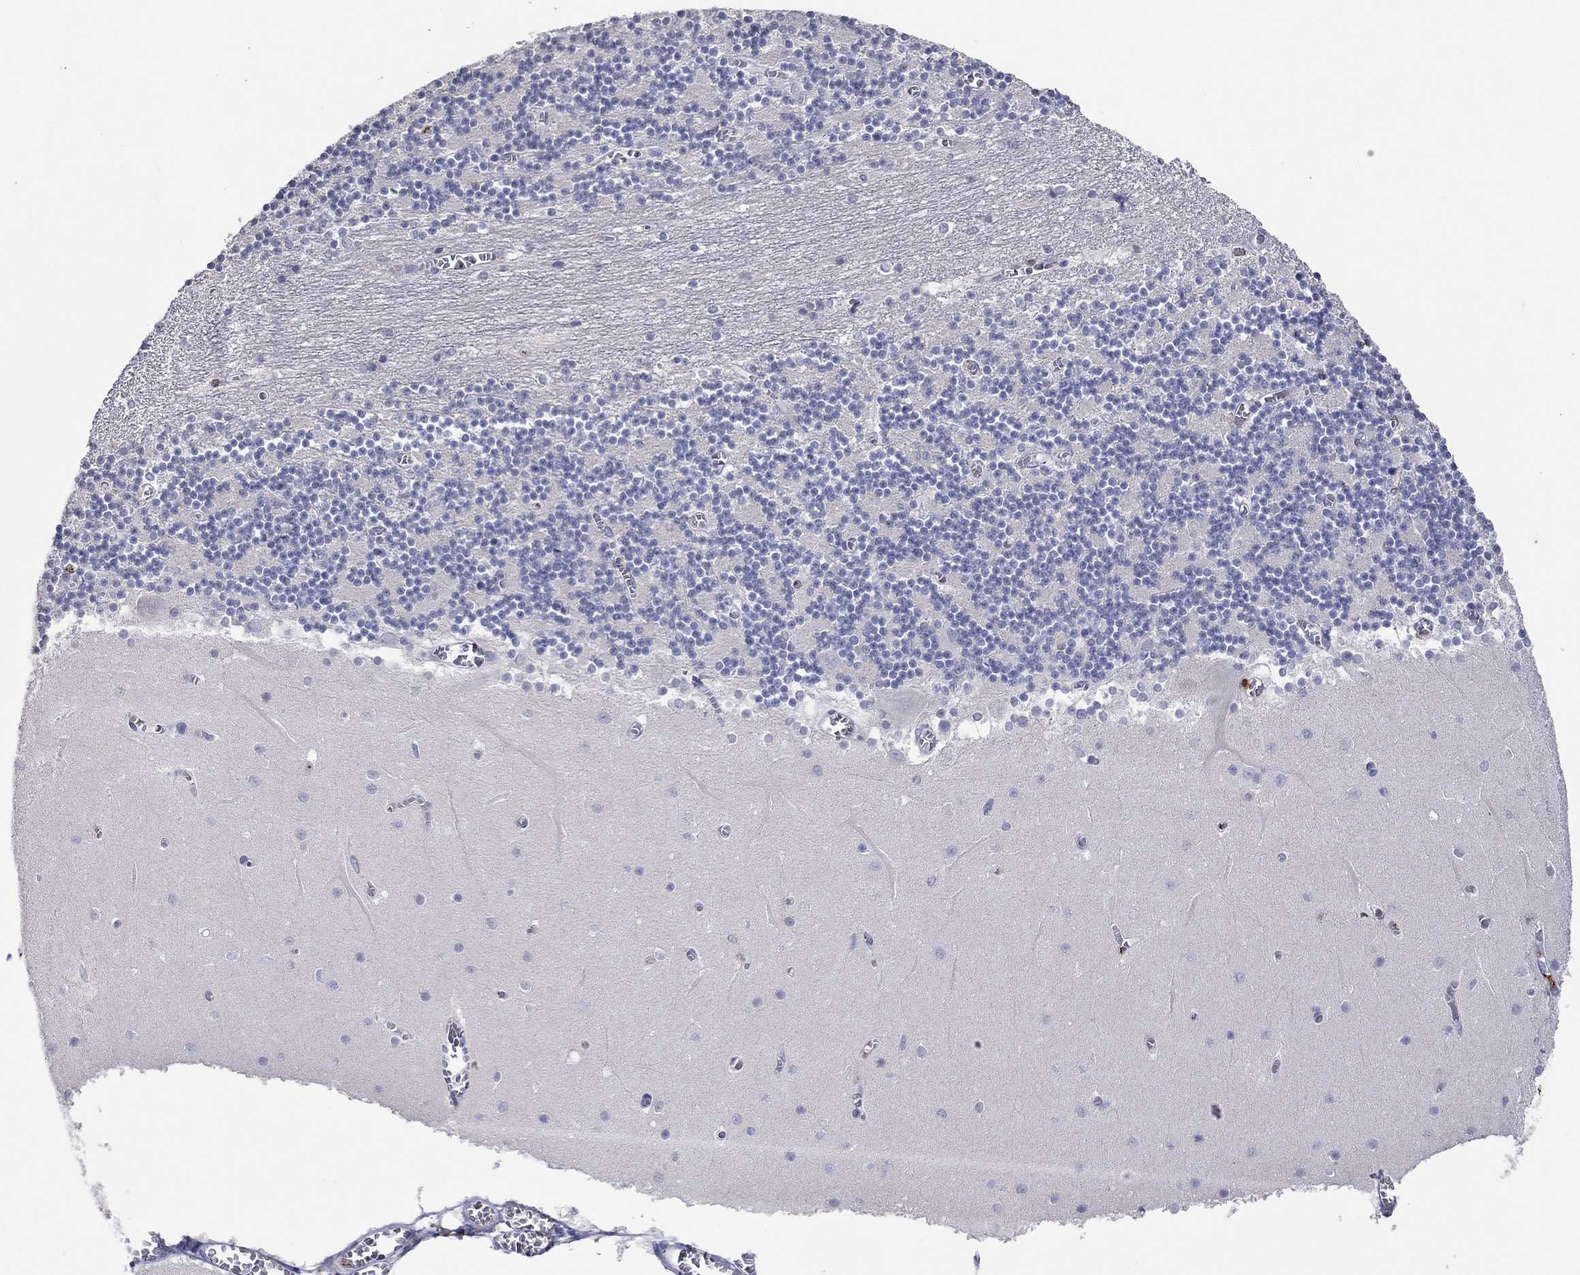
{"staining": {"intensity": "negative", "quantity": "none", "location": "none"}, "tissue": "cerebellum", "cell_type": "Cells in granular layer", "image_type": "normal", "snomed": [{"axis": "morphology", "description": "Normal tissue, NOS"}, {"axis": "topography", "description": "Cerebellum"}], "caption": "Micrograph shows no significant protein expression in cells in granular layer of normal cerebellum.", "gene": "CCL5", "patient": {"sex": "female", "age": 28}}